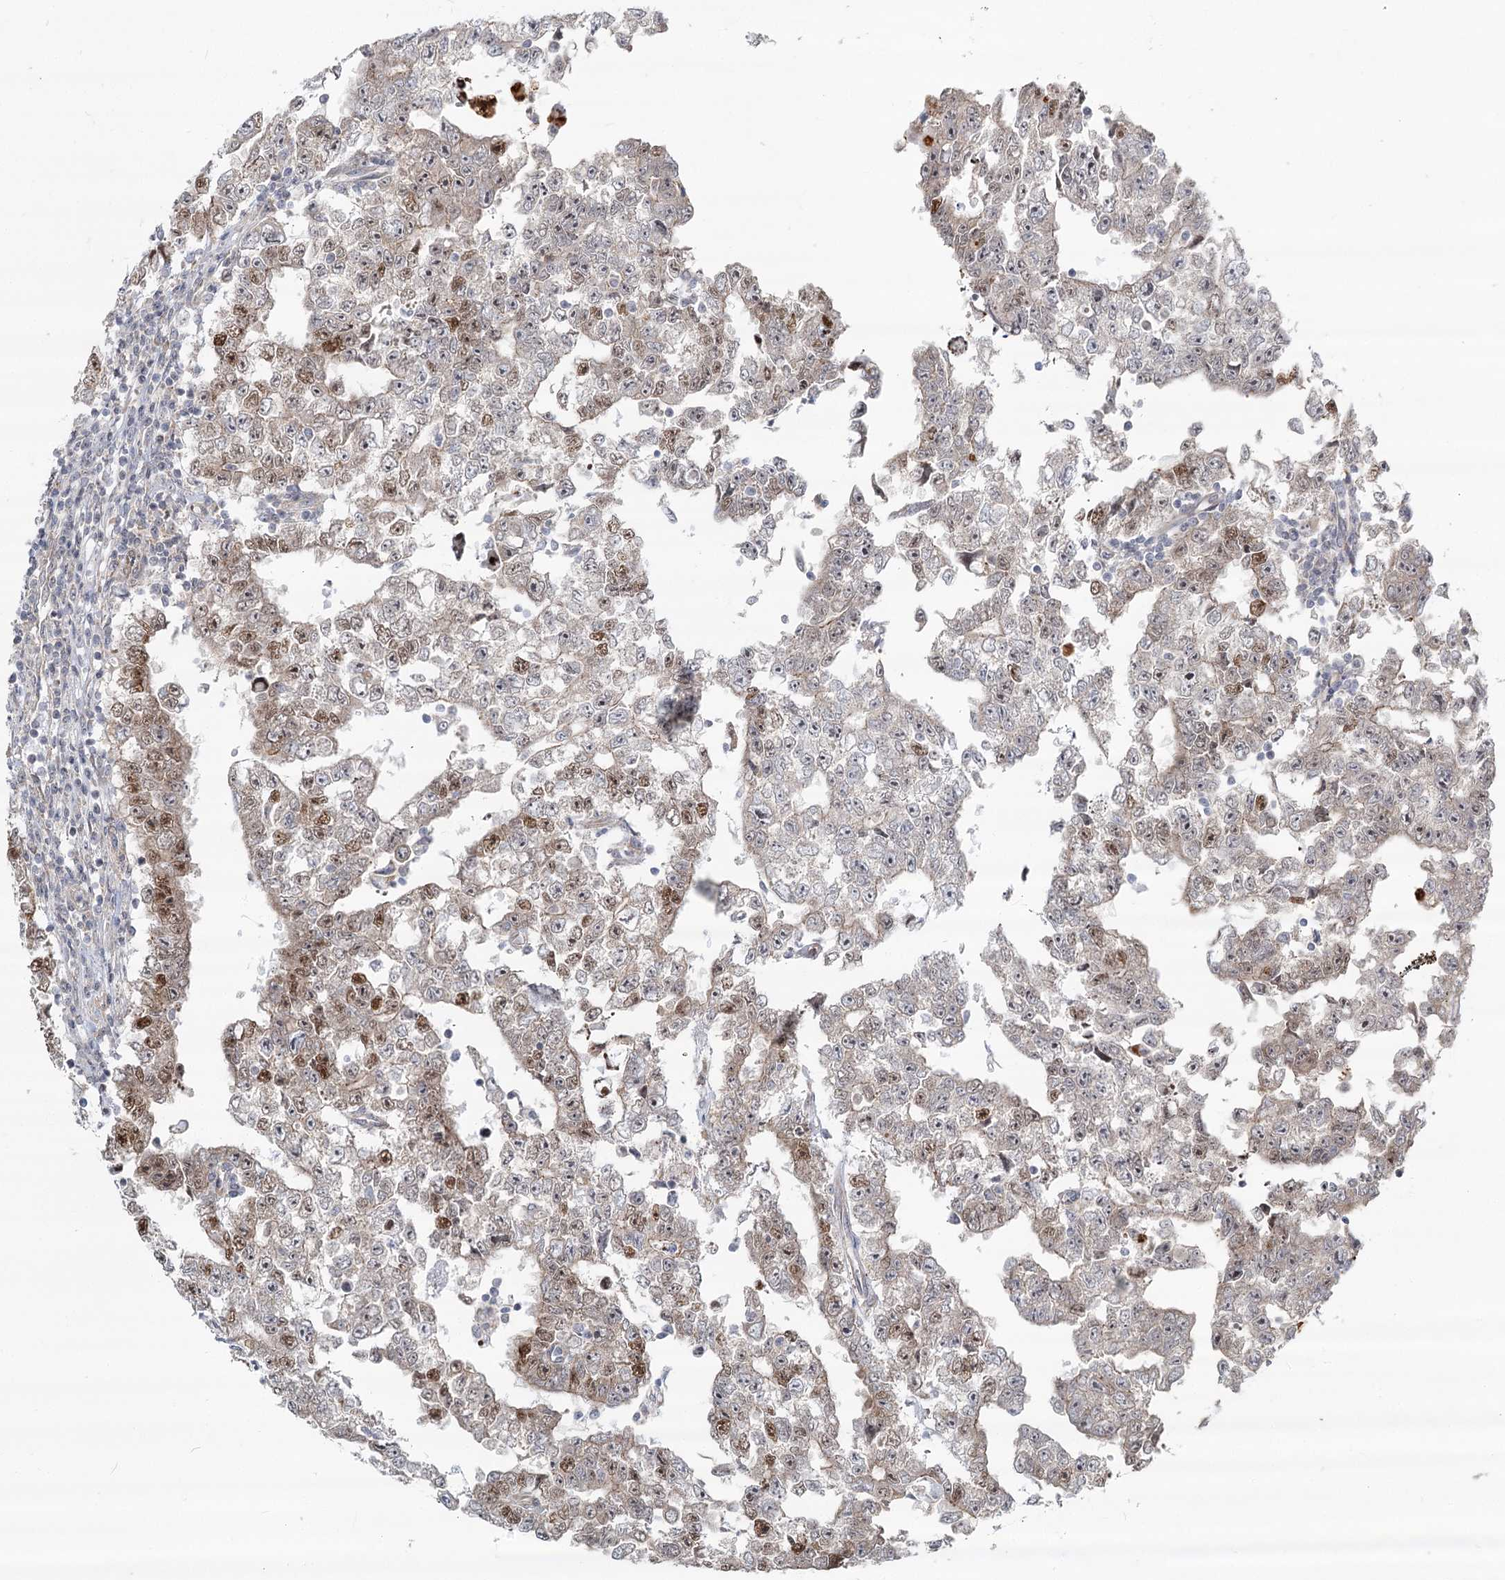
{"staining": {"intensity": "moderate", "quantity": "25%-75%", "location": "nuclear"}, "tissue": "testis cancer", "cell_type": "Tumor cells", "image_type": "cancer", "snomed": [{"axis": "morphology", "description": "Carcinoma, Embryonal, NOS"}, {"axis": "topography", "description": "Testis"}], "caption": "Tumor cells reveal medium levels of moderate nuclear expression in approximately 25%-75% of cells in human embryonal carcinoma (testis). The staining was performed using DAB (3,3'-diaminobenzidine) to visualize the protein expression in brown, while the nuclei were stained in blue with hematoxylin (Magnification: 20x).", "gene": "SPINK13", "patient": {"sex": "male", "age": 25}}